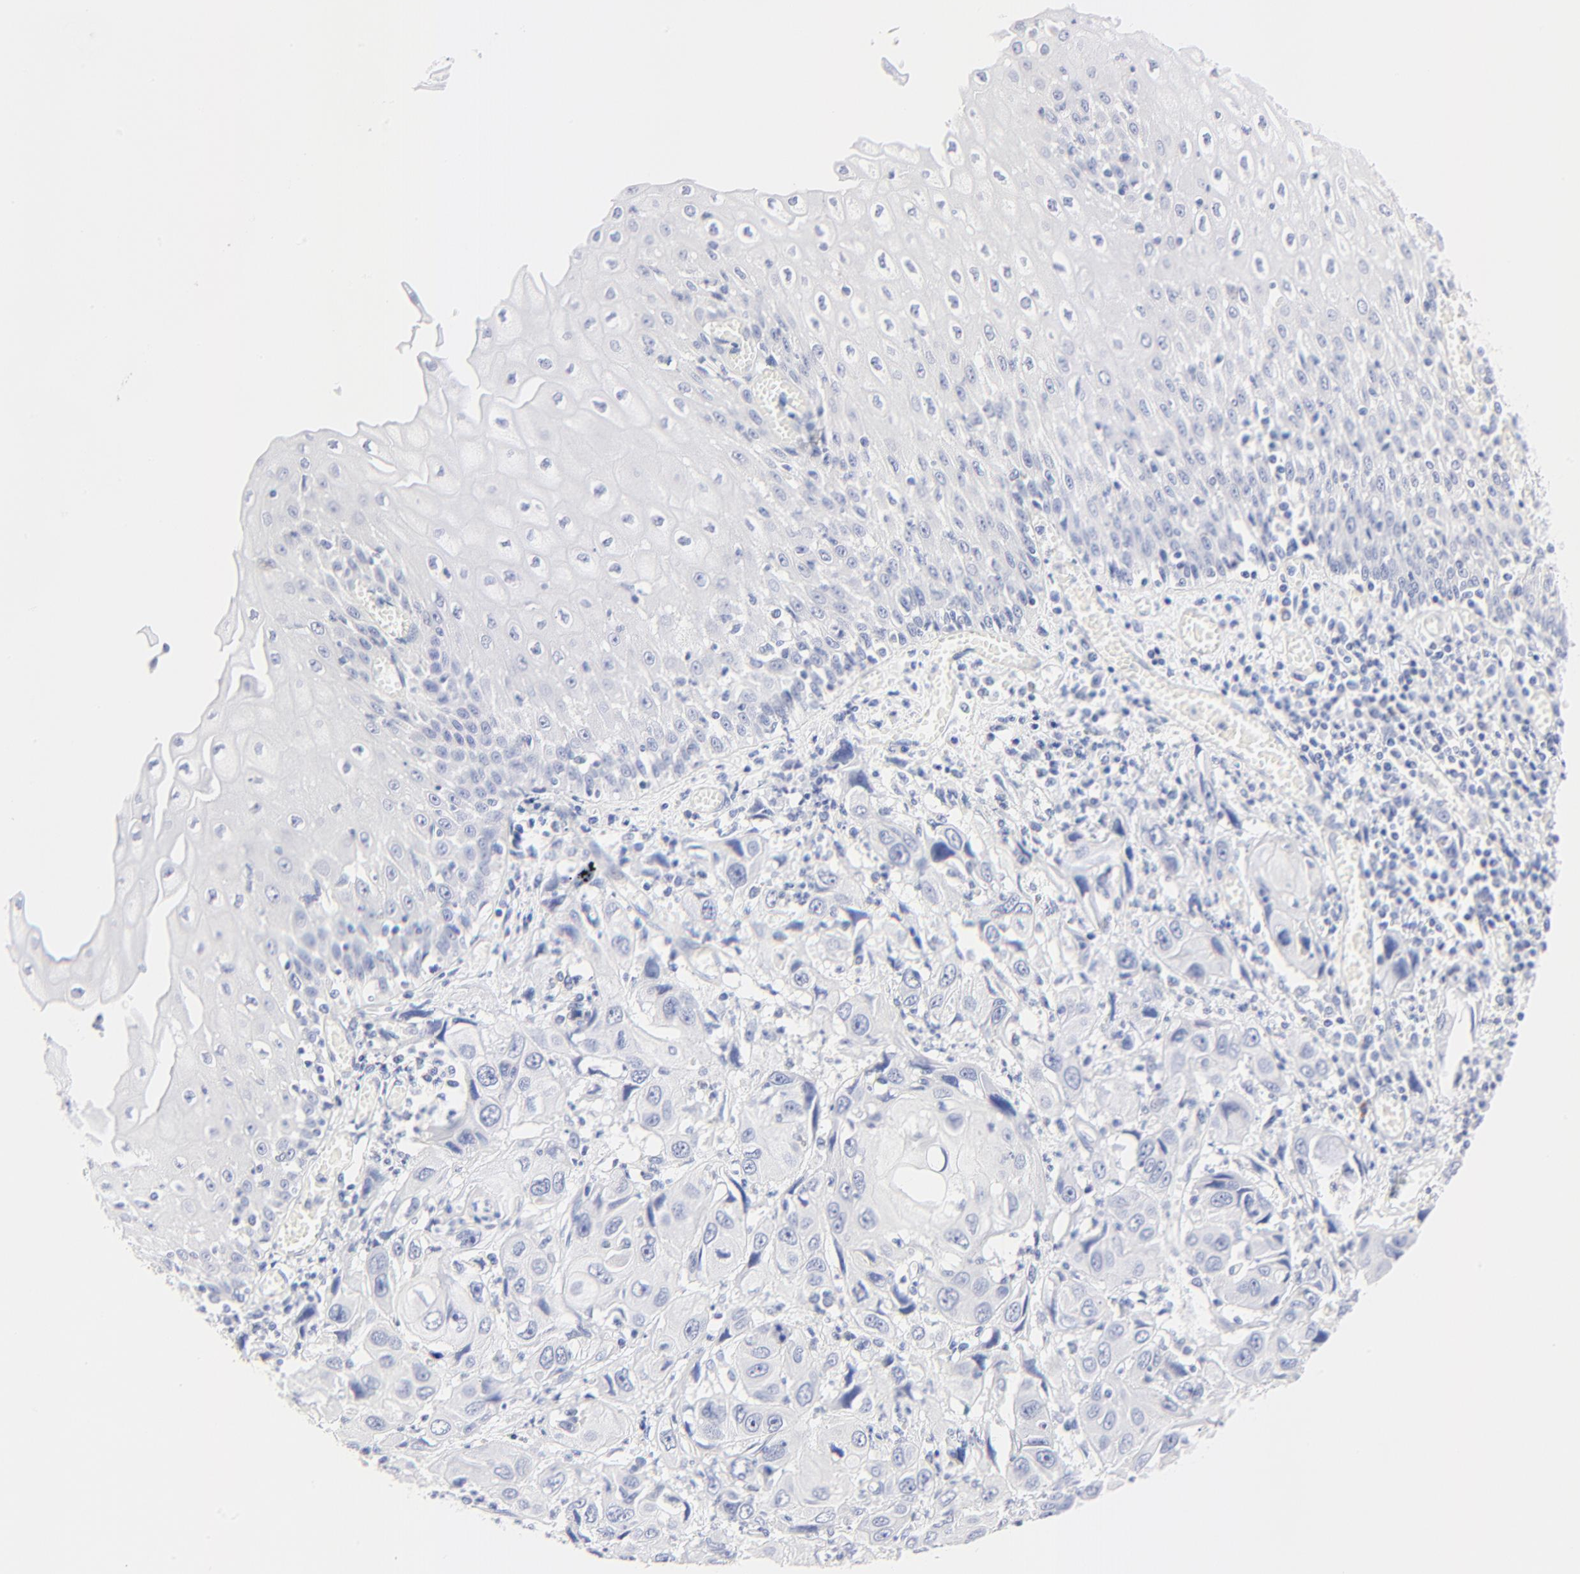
{"staining": {"intensity": "negative", "quantity": "none", "location": "none"}, "tissue": "esophagus", "cell_type": "Squamous epithelial cells", "image_type": "normal", "snomed": [{"axis": "morphology", "description": "Normal tissue, NOS"}, {"axis": "topography", "description": "Esophagus"}], "caption": "IHC image of benign esophagus stained for a protein (brown), which displays no staining in squamous epithelial cells.", "gene": "PSD3", "patient": {"sex": "male", "age": 65}}